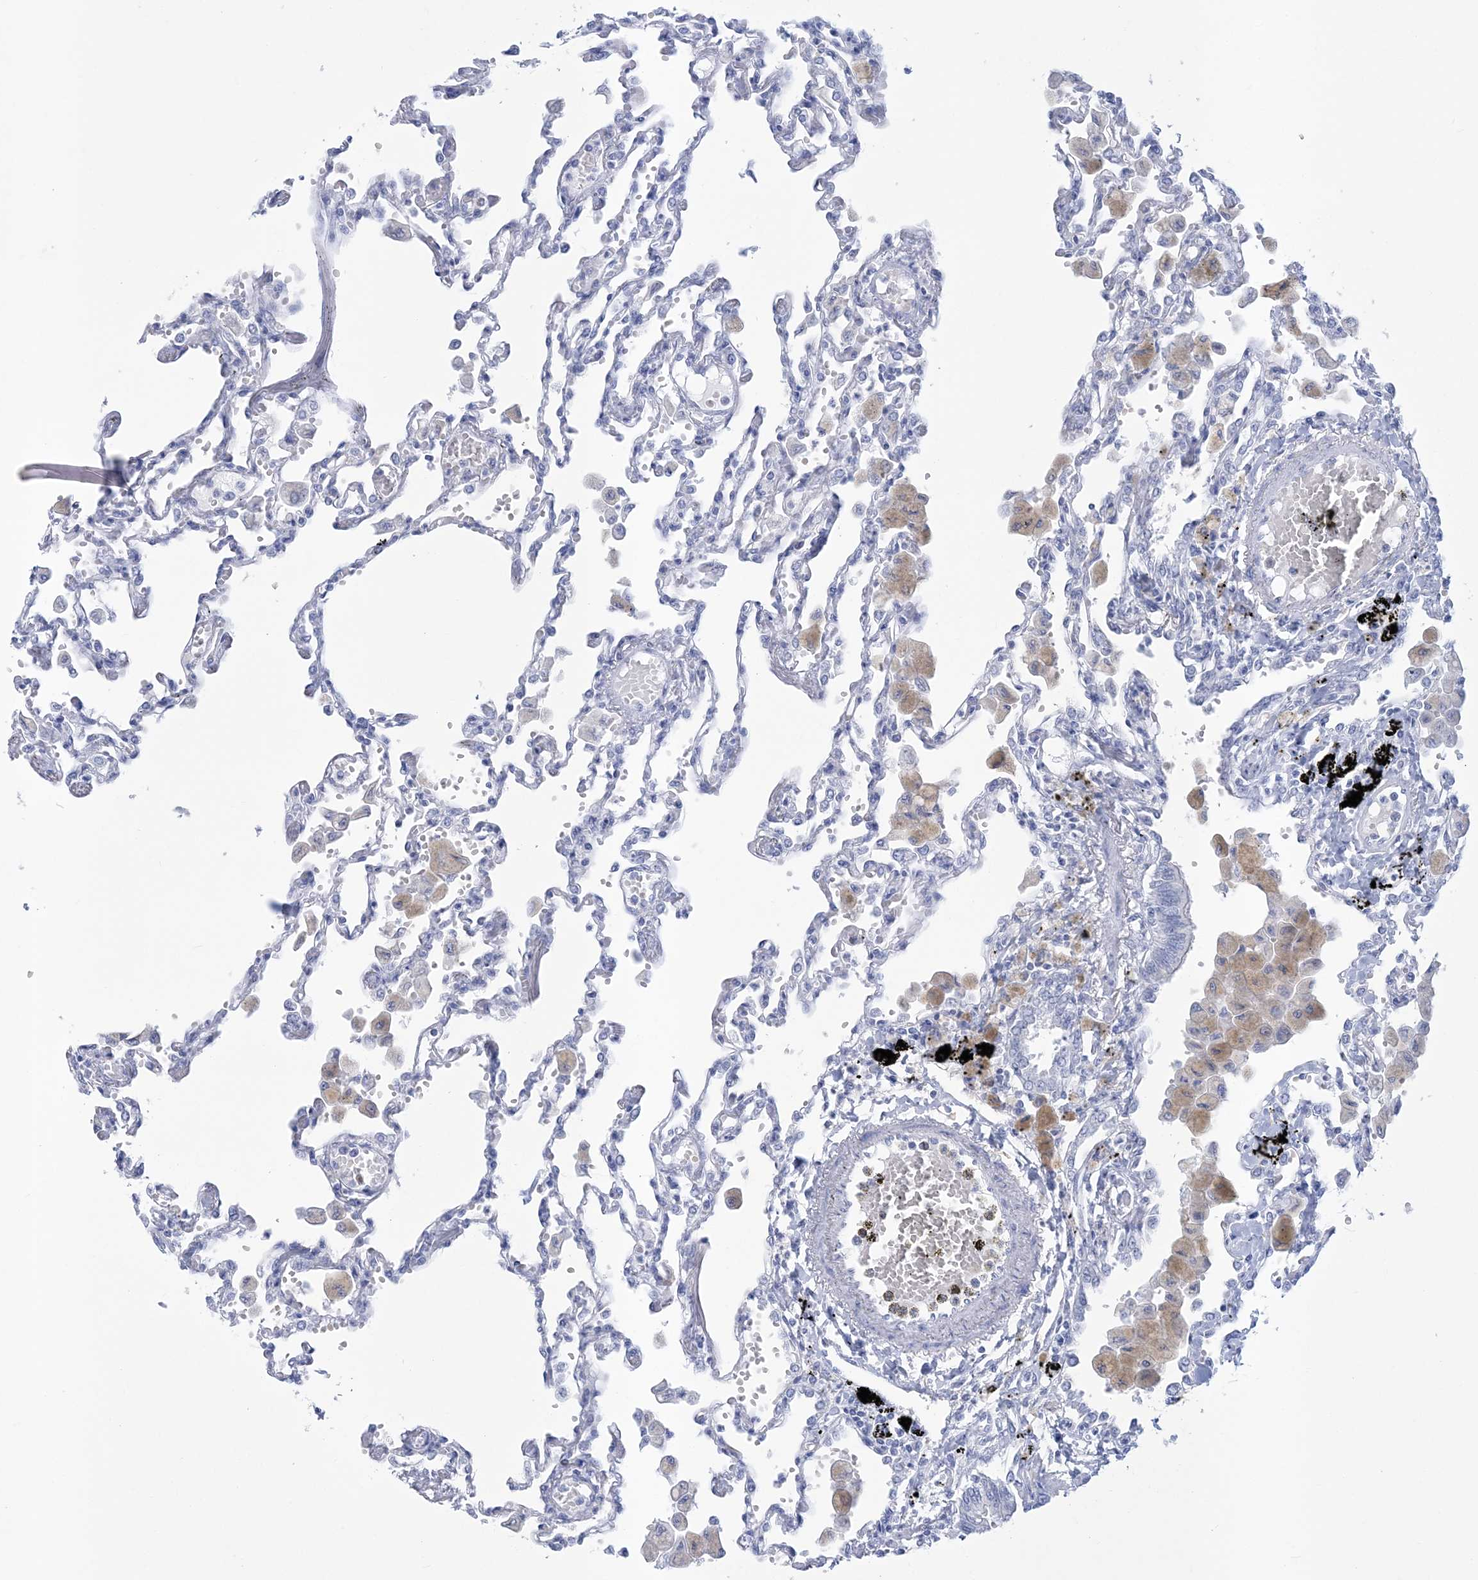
{"staining": {"intensity": "negative", "quantity": "none", "location": "none"}, "tissue": "lung", "cell_type": "Alveolar cells", "image_type": "normal", "snomed": [{"axis": "morphology", "description": "Normal tissue, NOS"}, {"axis": "topography", "description": "Bronchus"}, {"axis": "topography", "description": "Lung"}], "caption": "IHC micrograph of benign lung: lung stained with DAB demonstrates no significant protein expression in alveolar cells.", "gene": "RBP2", "patient": {"sex": "female", "age": 49}}